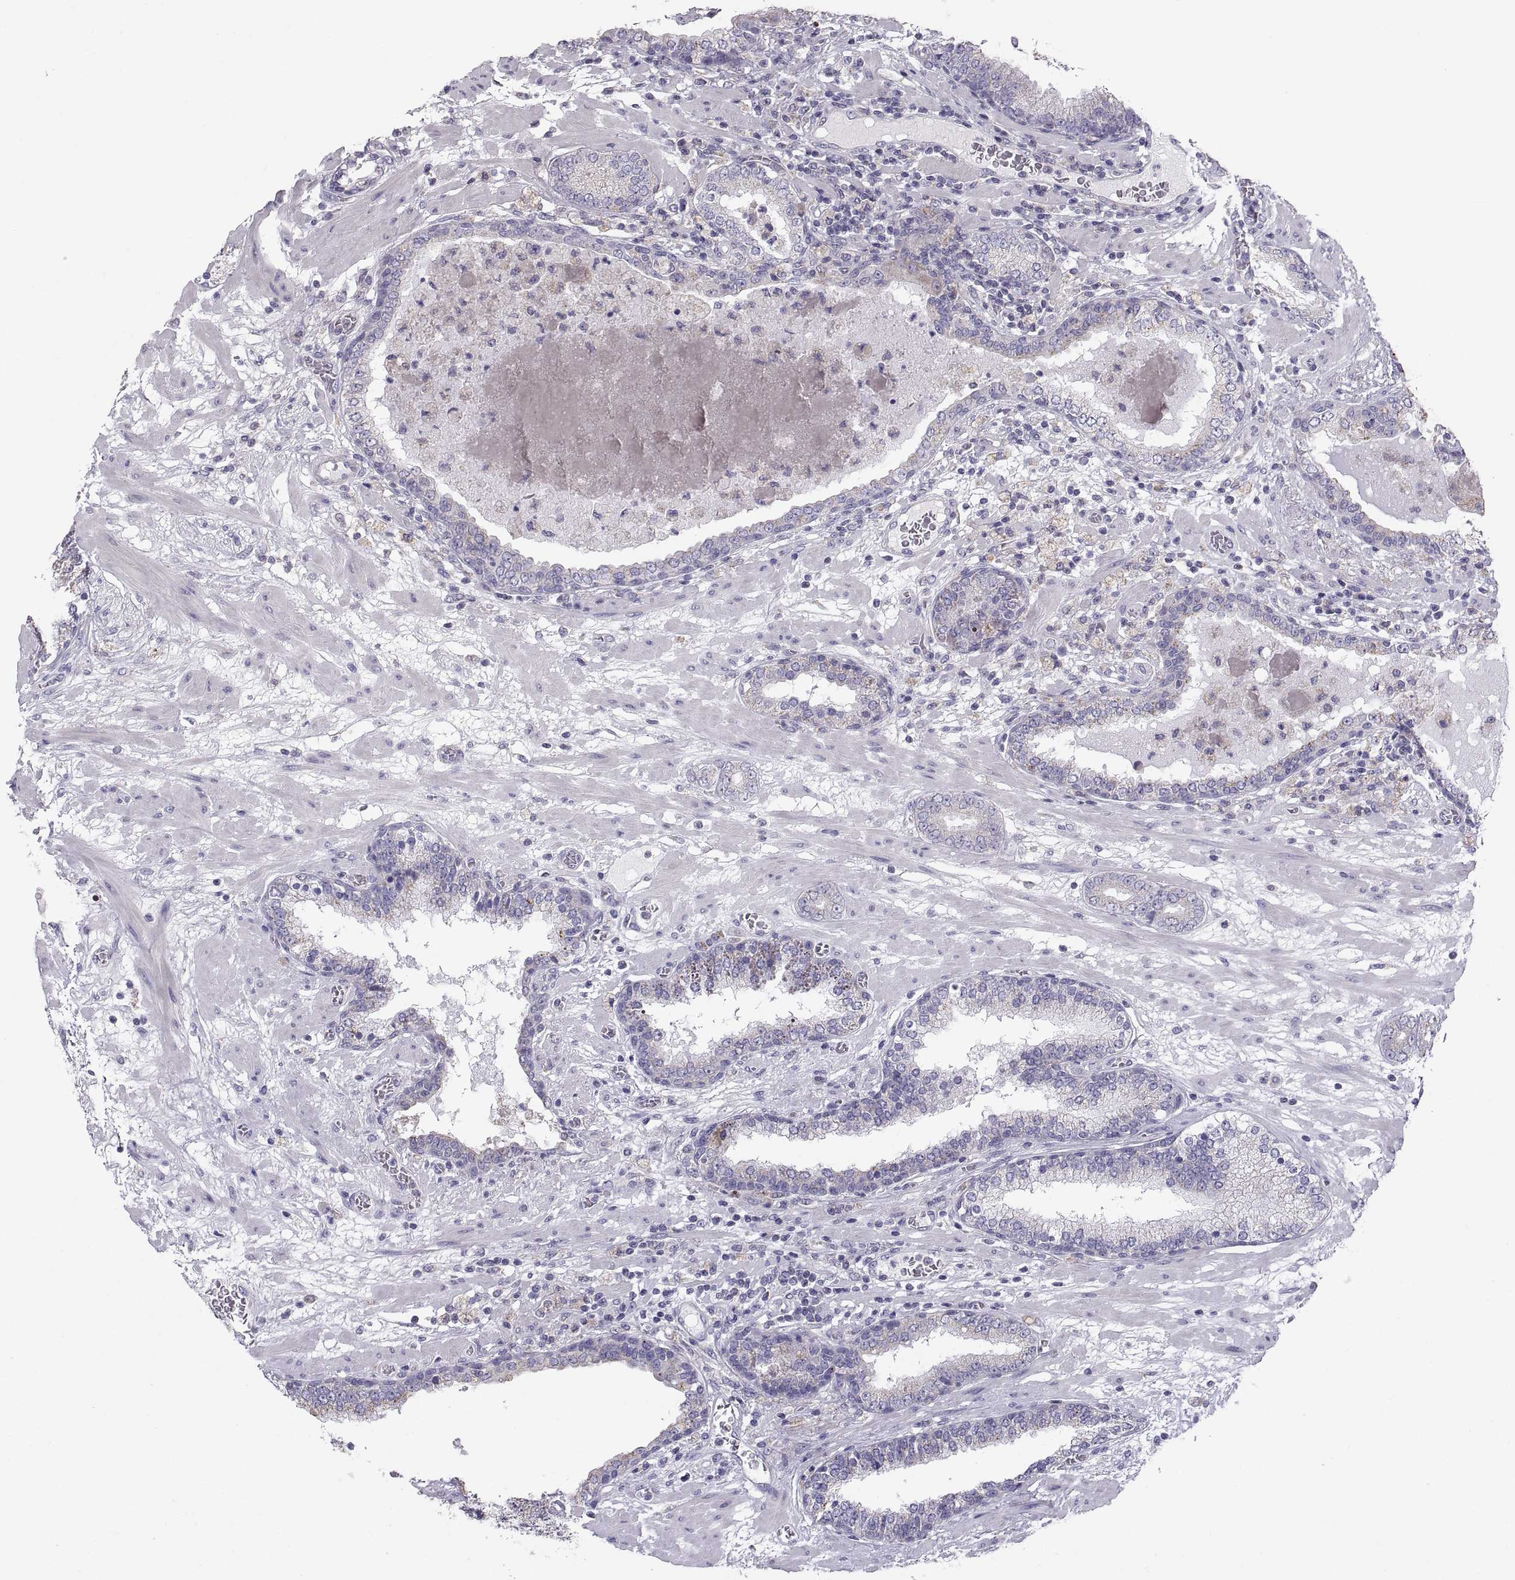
{"staining": {"intensity": "negative", "quantity": "none", "location": "none"}, "tissue": "prostate cancer", "cell_type": "Tumor cells", "image_type": "cancer", "snomed": [{"axis": "morphology", "description": "Adenocarcinoma, Low grade"}, {"axis": "topography", "description": "Prostate"}], "caption": "Tumor cells show no significant positivity in prostate adenocarcinoma (low-grade).", "gene": "TNNC1", "patient": {"sex": "male", "age": 60}}